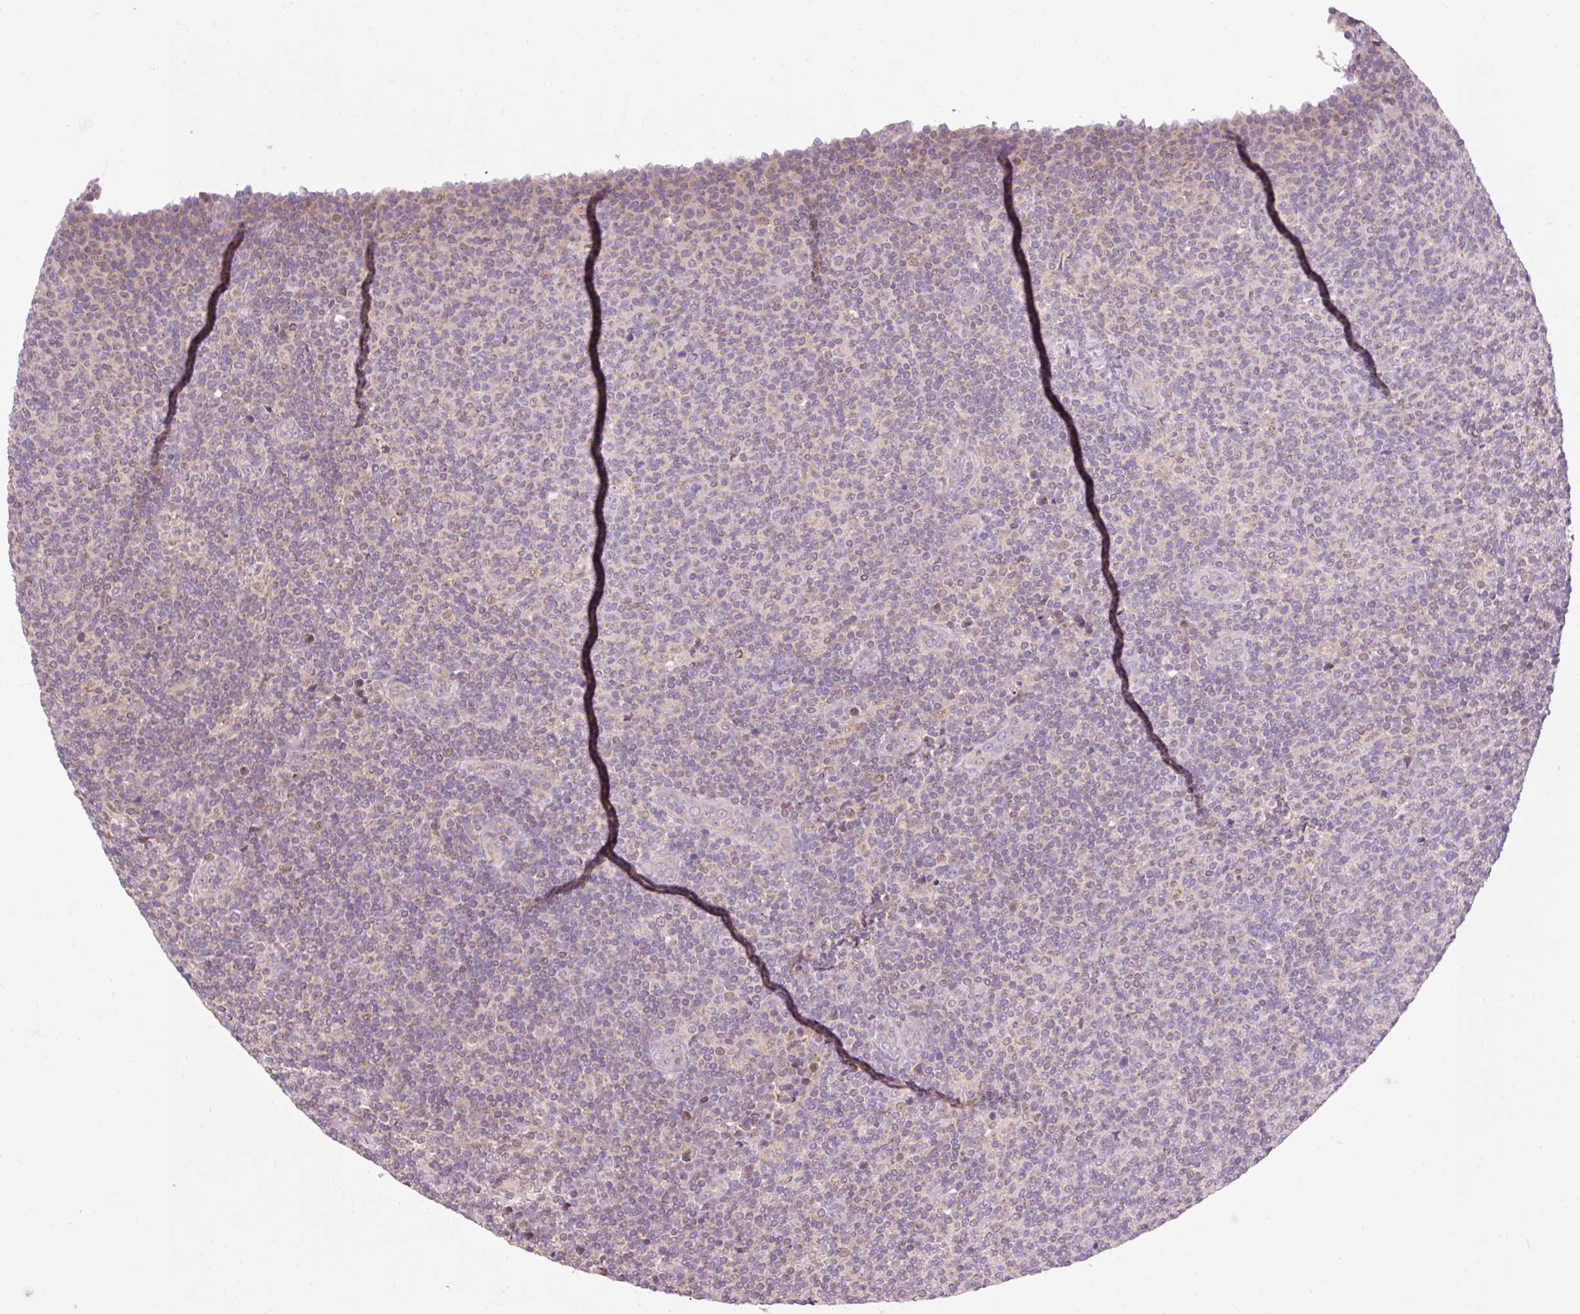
{"staining": {"intensity": "weak", "quantity": "<25%", "location": "cytoplasmic/membranous"}, "tissue": "lymphoma", "cell_type": "Tumor cells", "image_type": "cancer", "snomed": [{"axis": "morphology", "description": "Malignant lymphoma, non-Hodgkin's type, Low grade"}, {"axis": "topography", "description": "Lymph node"}], "caption": "High magnification brightfield microscopy of low-grade malignant lymphoma, non-Hodgkin's type stained with DAB (brown) and counterstained with hematoxylin (blue): tumor cells show no significant expression.", "gene": "IMMT", "patient": {"sex": "male", "age": 66}}